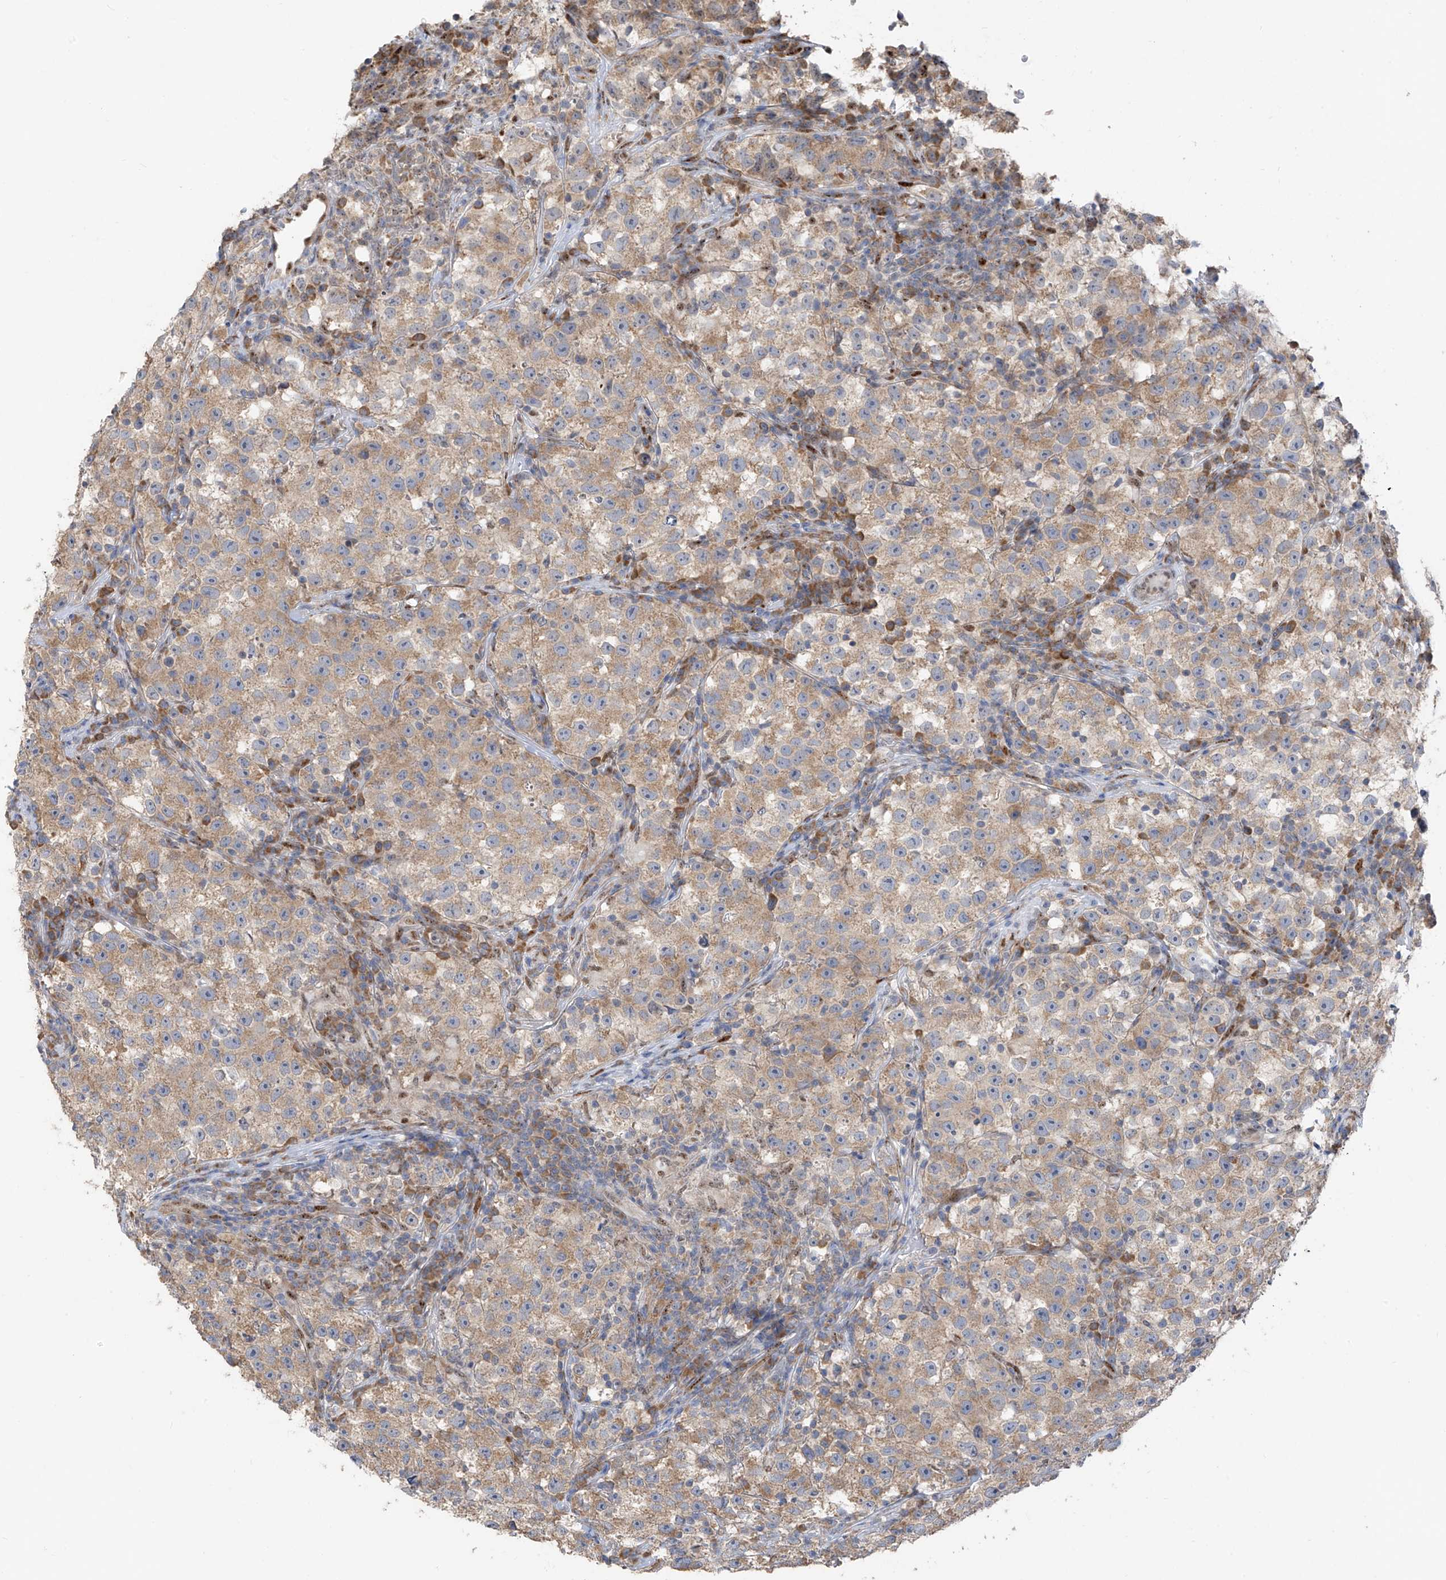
{"staining": {"intensity": "moderate", "quantity": "<25%", "location": "cytoplasmic/membranous"}, "tissue": "testis cancer", "cell_type": "Tumor cells", "image_type": "cancer", "snomed": [{"axis": "morphology", "description": "Seminoma, NOS"}, {"axis": "topography", "description": "Testis"}], "caption": "Brown immunohistochemical staining in seminoma (testis) exhibits moderate cytoplasmic/membranous expression in approximately <25% of tumor cells.", "gene": "RPL4", "patient": {"sex": "male", "age": 22}}